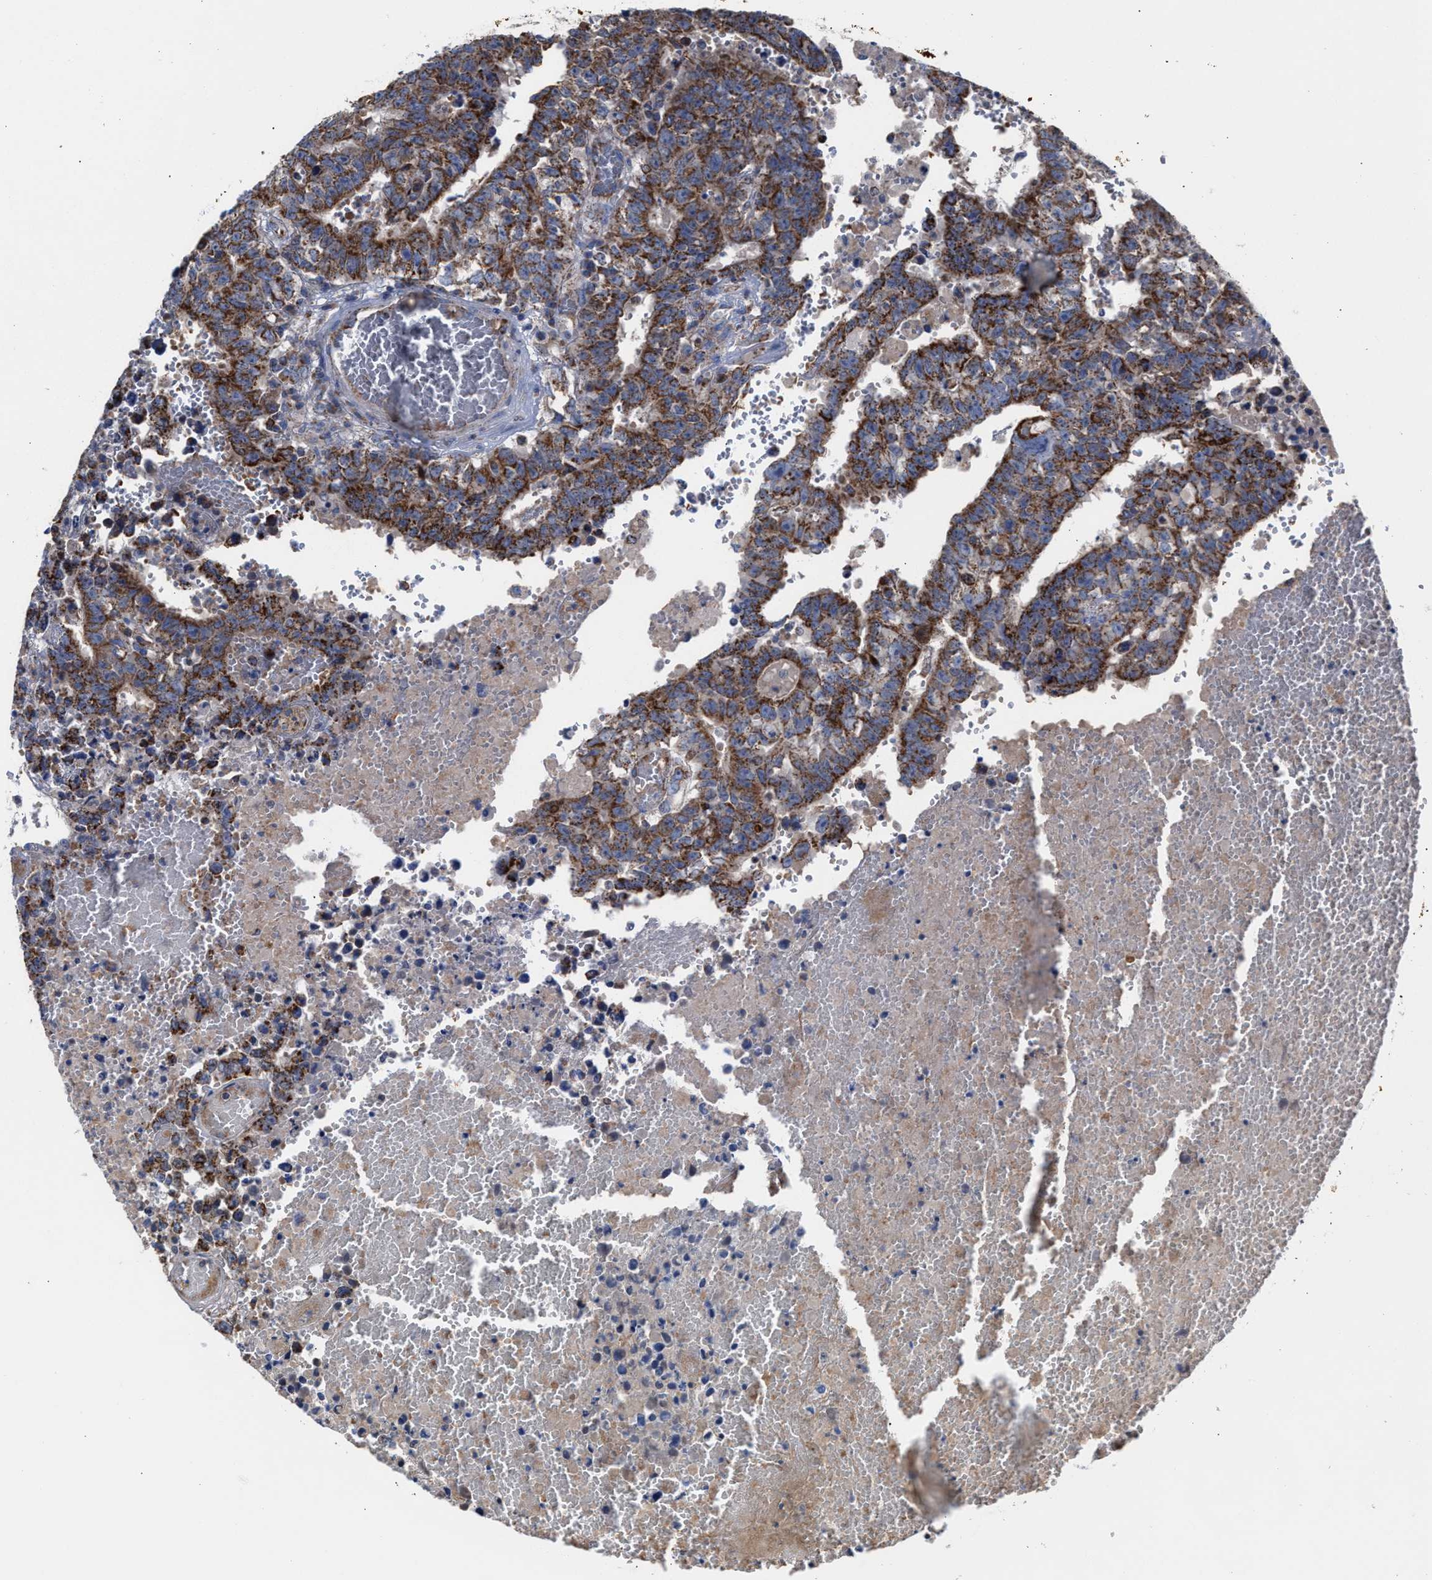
{"staining": {"intensity": "moderate", "quantity": ">75%", "location": "cytoplasmic/membranous"}, "tissue": "testis cancer", "cell_type": "Tumor cells", "image_type": "cancer", "snomed": [{"axis": "morphology", "description": "Carcinoma, Embryonal, NOS"}, {"axis": "topography", "description": "Testis"}], "caption": "This photomicrograph displays IHC staining of human testis embryonal carcinoma, with medium moderate cytoplasmic/membranous positivity in approximately >75% of tumor cells.", "gene": "MECR", "patient": {"sex": "male", "age": 25}}